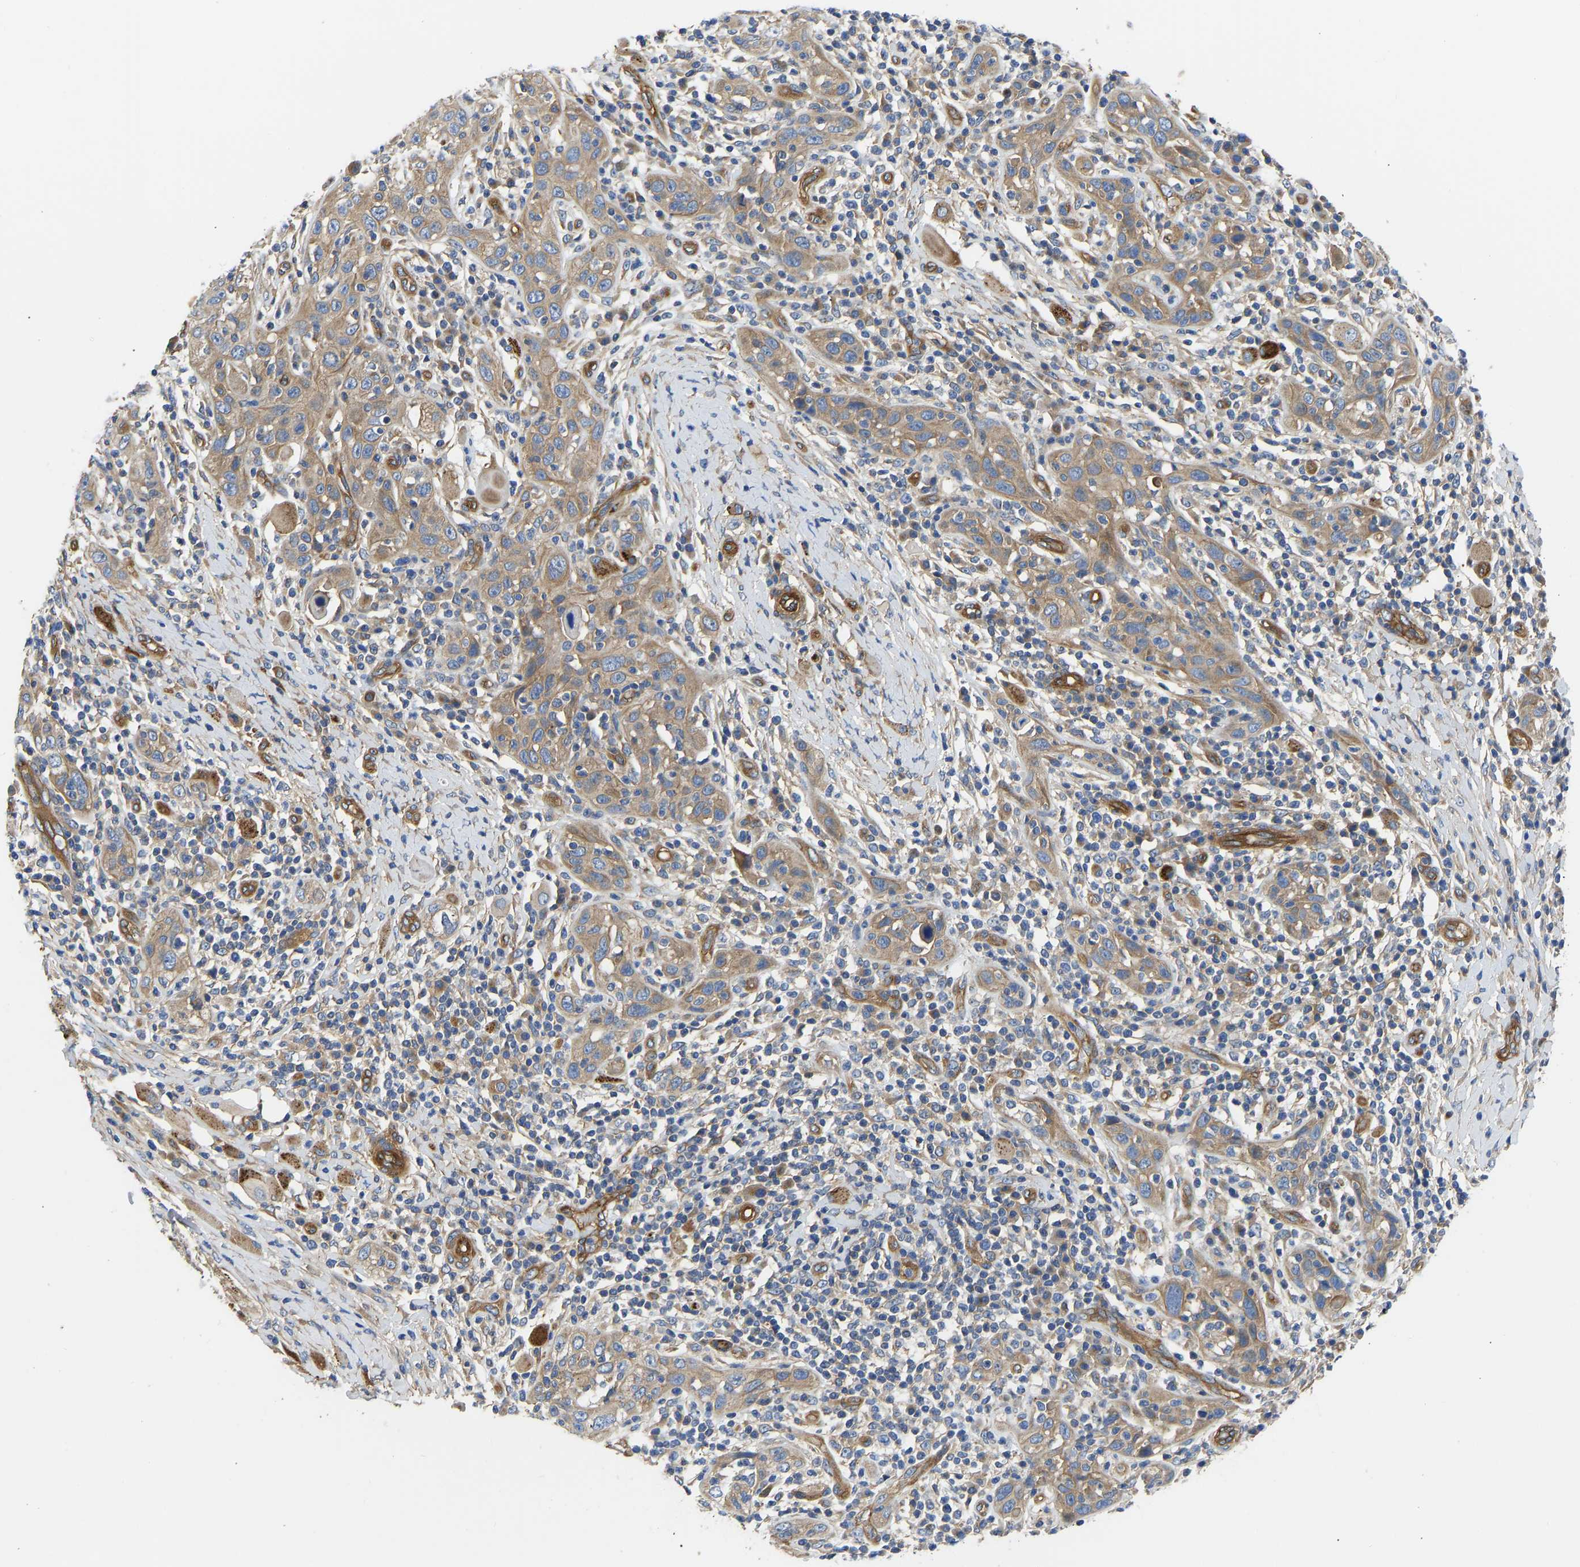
{"staining": {"intensity": "moderate", "quantity": ">75%", "location": "cytoplasmic/membranous"}, "tissue": "skin cancer", "cell_type": "Tumor cells", "image_type": "cancer", "snomed": [{"axis": "morphology", "description": "Squamous cell carcinoma, NOS"}, {"axis": "topography", "description": "Skin"}], "caption": "Skin squamous cell carcinoma stained with immunohistochemistry shows moderate cytoplasmic/membranous expression in about >75% of tumor cells.", "gene": "MYO1C", "patient": {"sex": "female", "age": 88}}